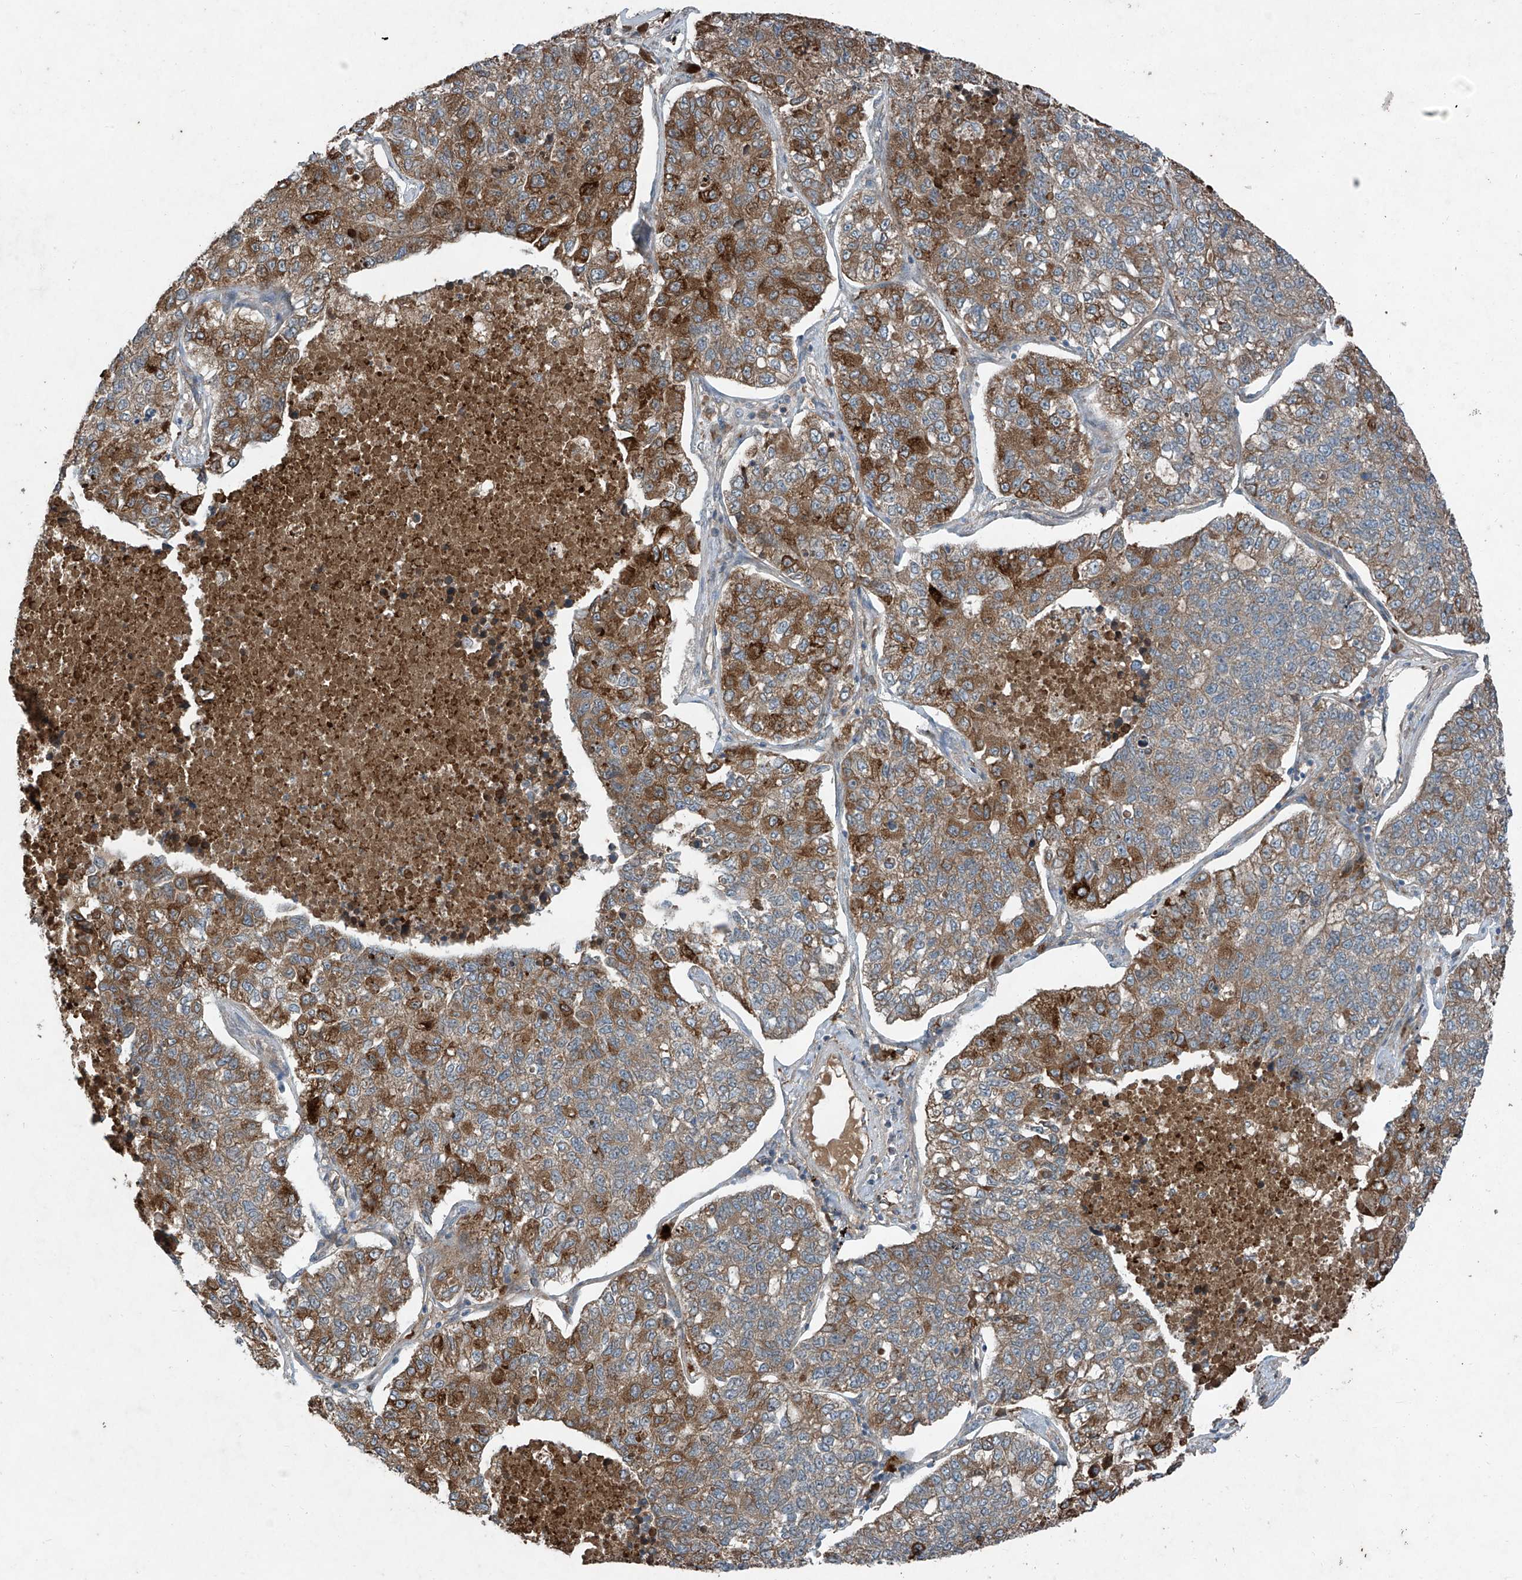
{"staining": {"intensity": "moderate", "quantity": ">75%", "location": "cytoplasmic/membranous"}, "tissue": "lung cancer", "cell_type": "Tumor cells", "image_type": "cancer", "snomed": [{"axis": "morphology", "description": "Adenocarcinoma, NOS"}, {"axis": "topography", "description": "Lung"}], "caption": "DAB immunohistochemical staining of human adenocarcinoma (lung) shows moderate cytoplasmic/membranous protein staining in approximately >75% of tumor cells.", "gene": "FOXRED2", "patient": {"sex": "male", "age": 49}}